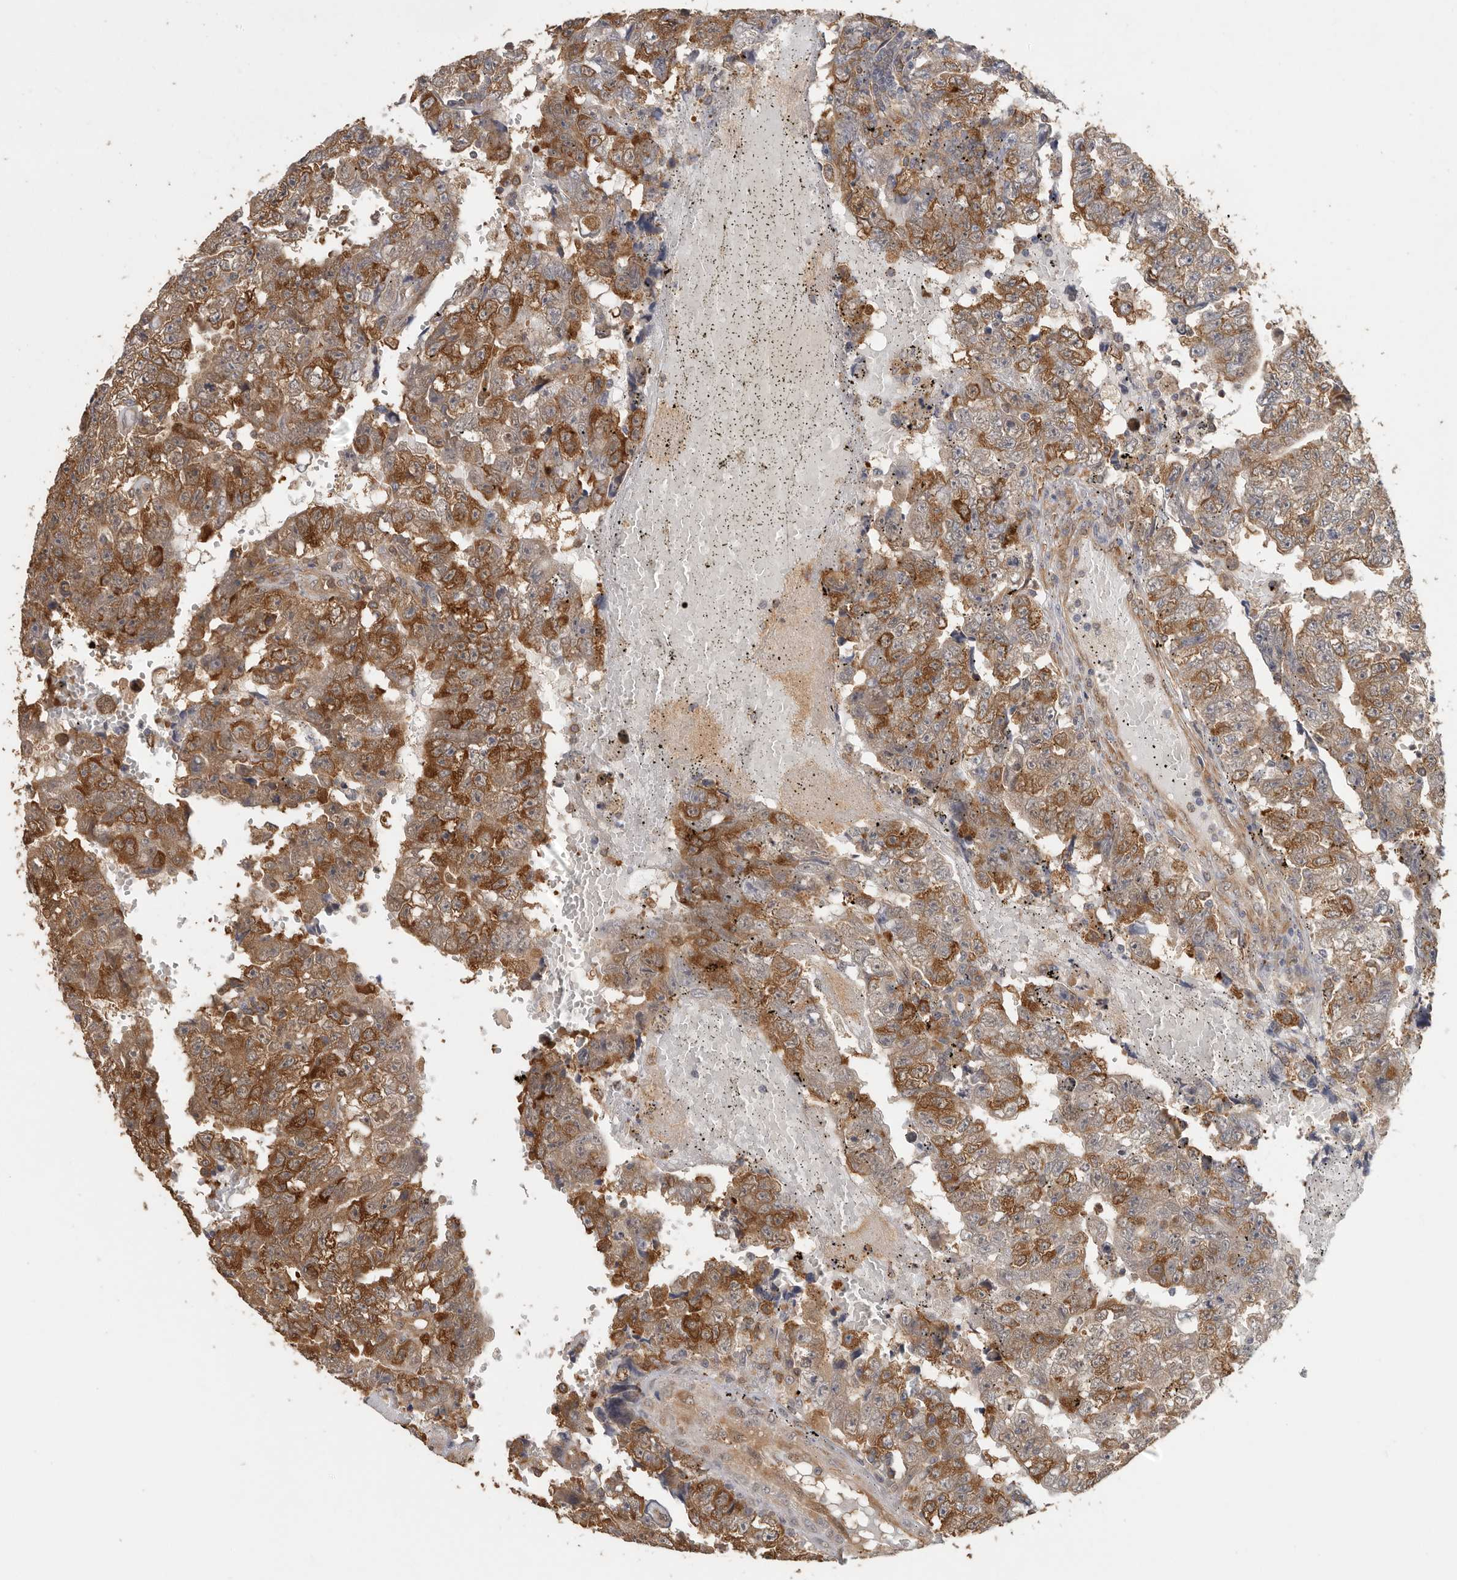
{"staining": {"intensity": "moderate", "quantity": ">75%", "location": "cytoplasmic/membranous"}, "tissue": "testis cancer", "cell_type": "Tumor cells", "image_type": "cancer", "snomed": [{"axis": "morphology", "description": "Carcinoma, Embryonal, NOS"}, {"axis": "topography", "description": "Testis"}], "caption": "Approximately >75% of tumor cells in embryonal carcinoma (testis) exhibit moderate cytoplasmic/membranous protein staining as visualized by brown immunohistochemical staining.", "gene": "CCT8", "patient": {"sex": "male", "age": 25}}